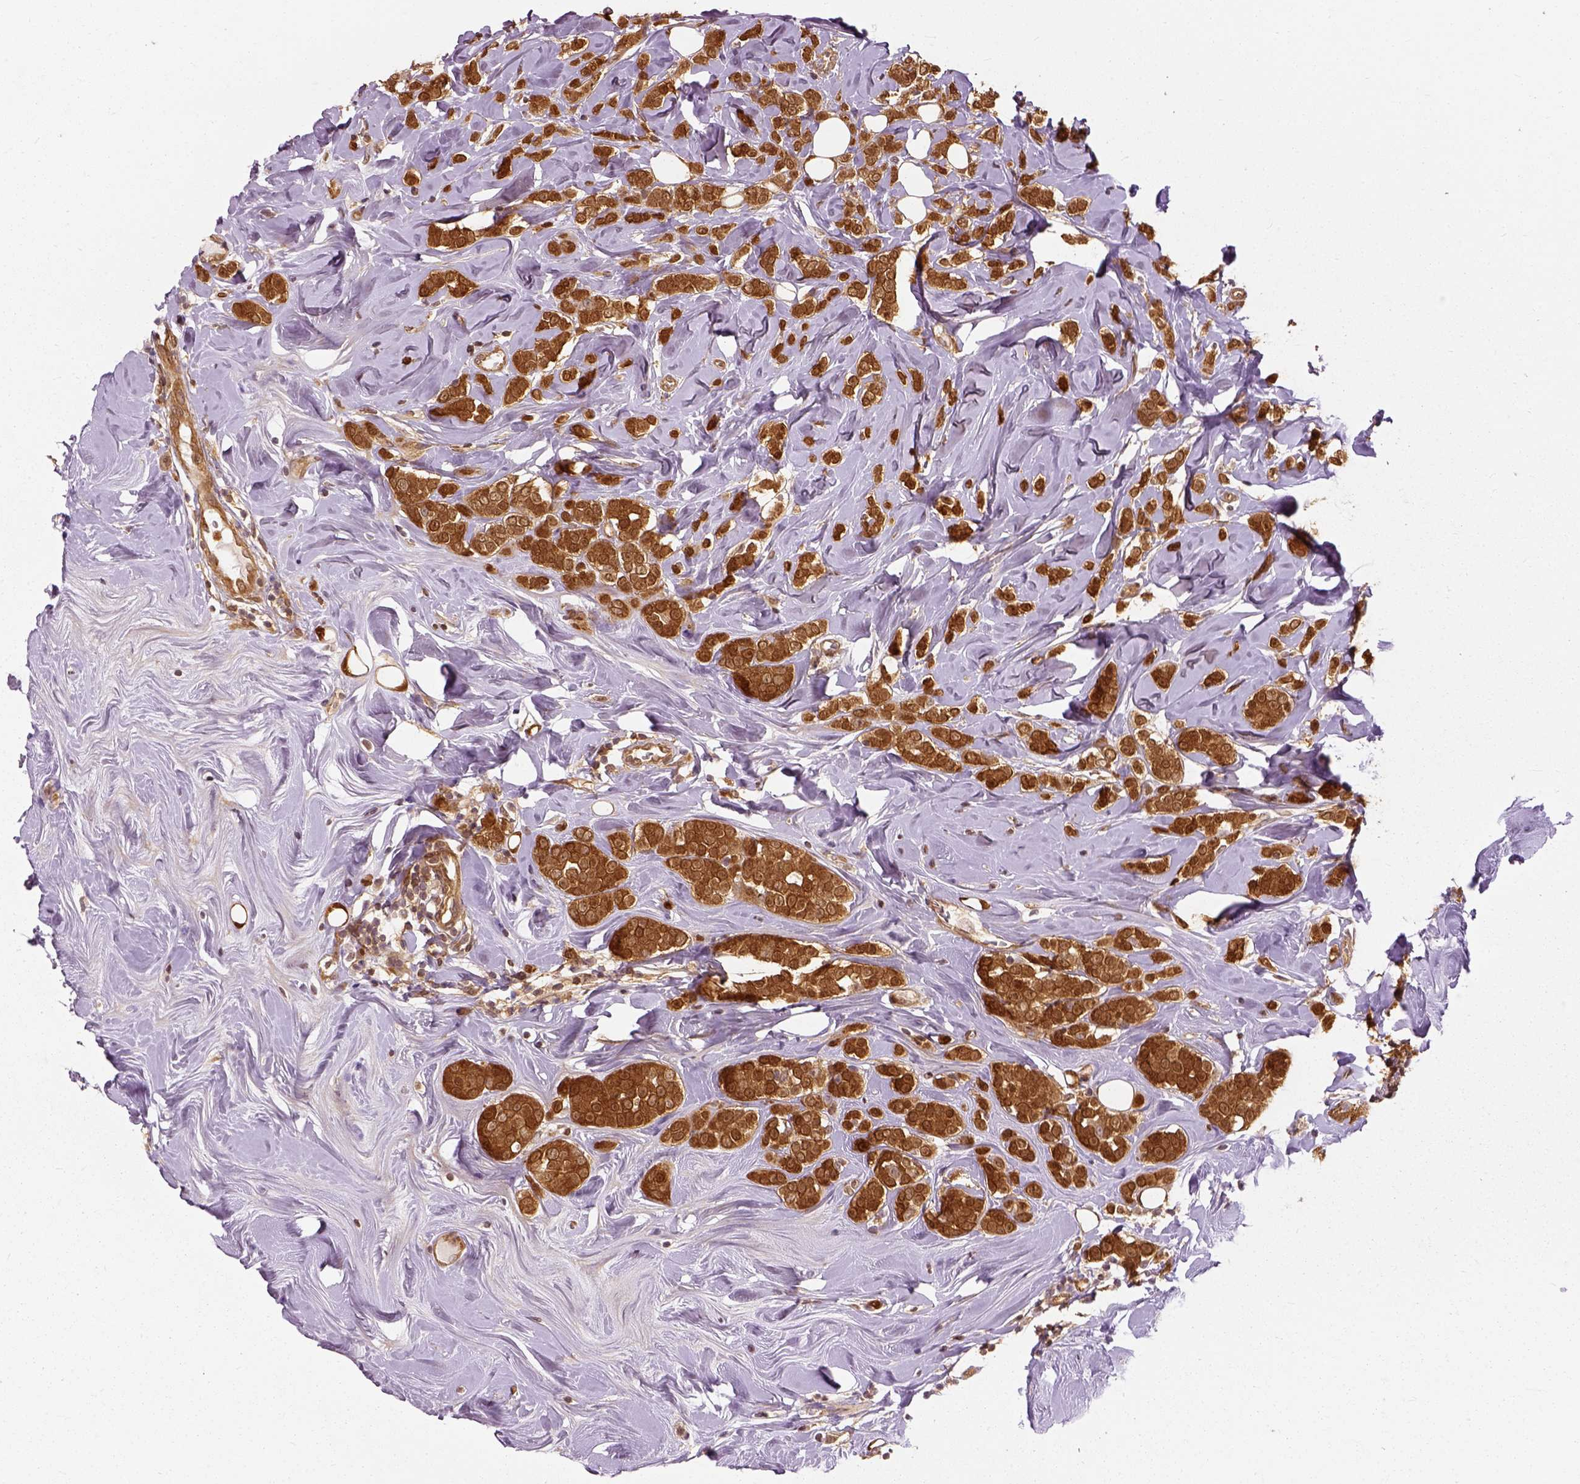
{"staining": {"intensity": "strong", "quantity": ">75%", "location": "cytoplasmic/membranous,nuclear"}, "tissue": "breast cancer", "cell_type": "Tumor cells", "image_type": "cancer", "snomed": [{"axis": "morphology", "description": "Lobular carcinoma"}, {"axis": "topography", "description": "Breast"}], "caption": "Protein staining of breast cancer (lobular carcinoma) tissue reveals strong cytoplasmic/membranous and nuclear expression in about >75% of tumor cells.", "gene": "GPI", "patient": {"sex": "female", "age": 49}}